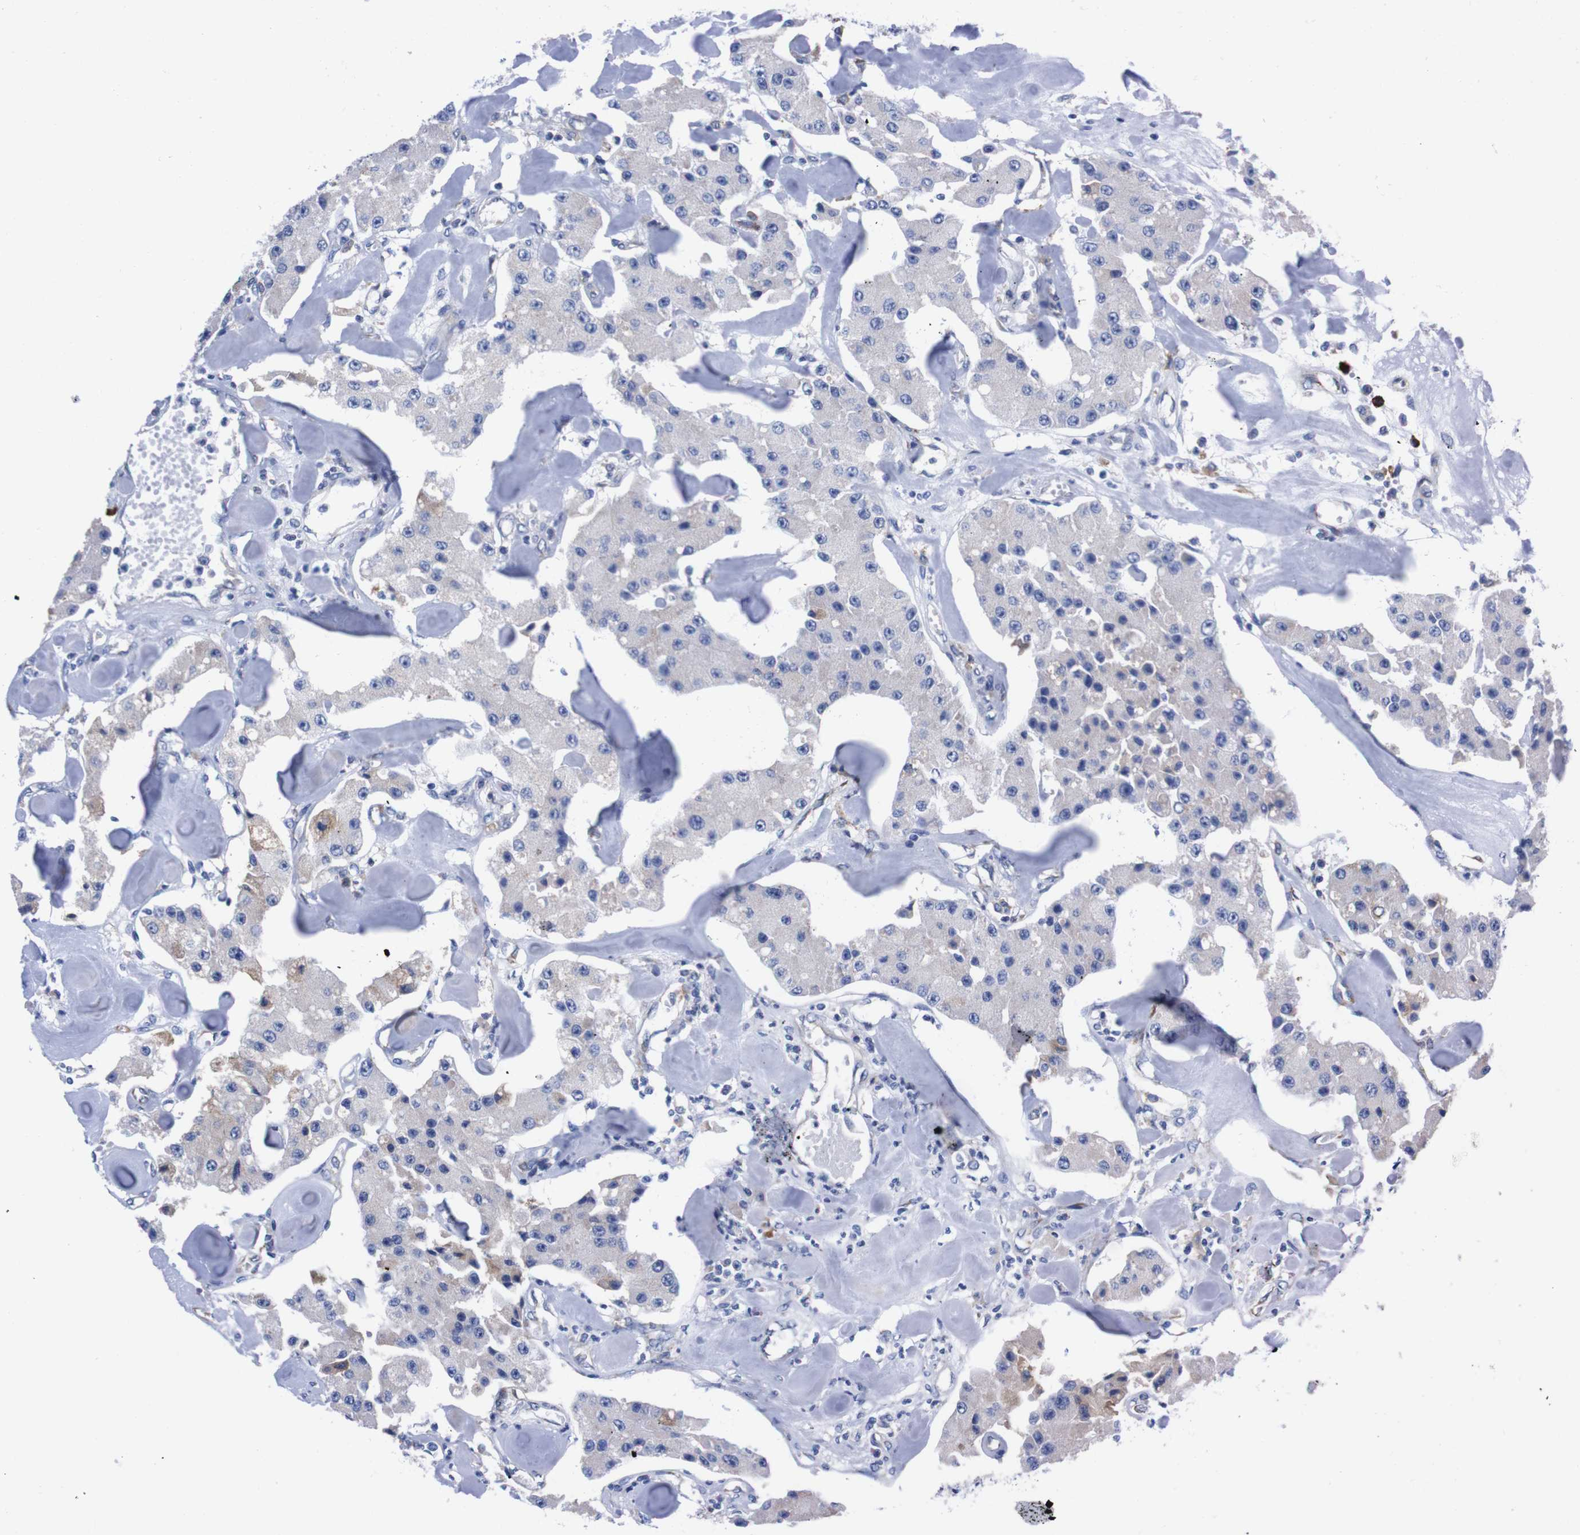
{"staining": {"intensity": "negative", "quantity": "none", "location": "none"}, "tissue": "carcinoid", "cell_type": "Tumor cells", "image_type": "cancer", "snomed": [{"axis": "morphology", "description": "Carcinoid, malignant, NOS"}, {"axis": "topography", "description": "Pancreas"}], "caption": "IHC image of carcinoid stained for a protein (brown), which exhibits no expression in tumor cells.", "gene": "NEBL", "patient": {"sex": "male", "age": 41}}